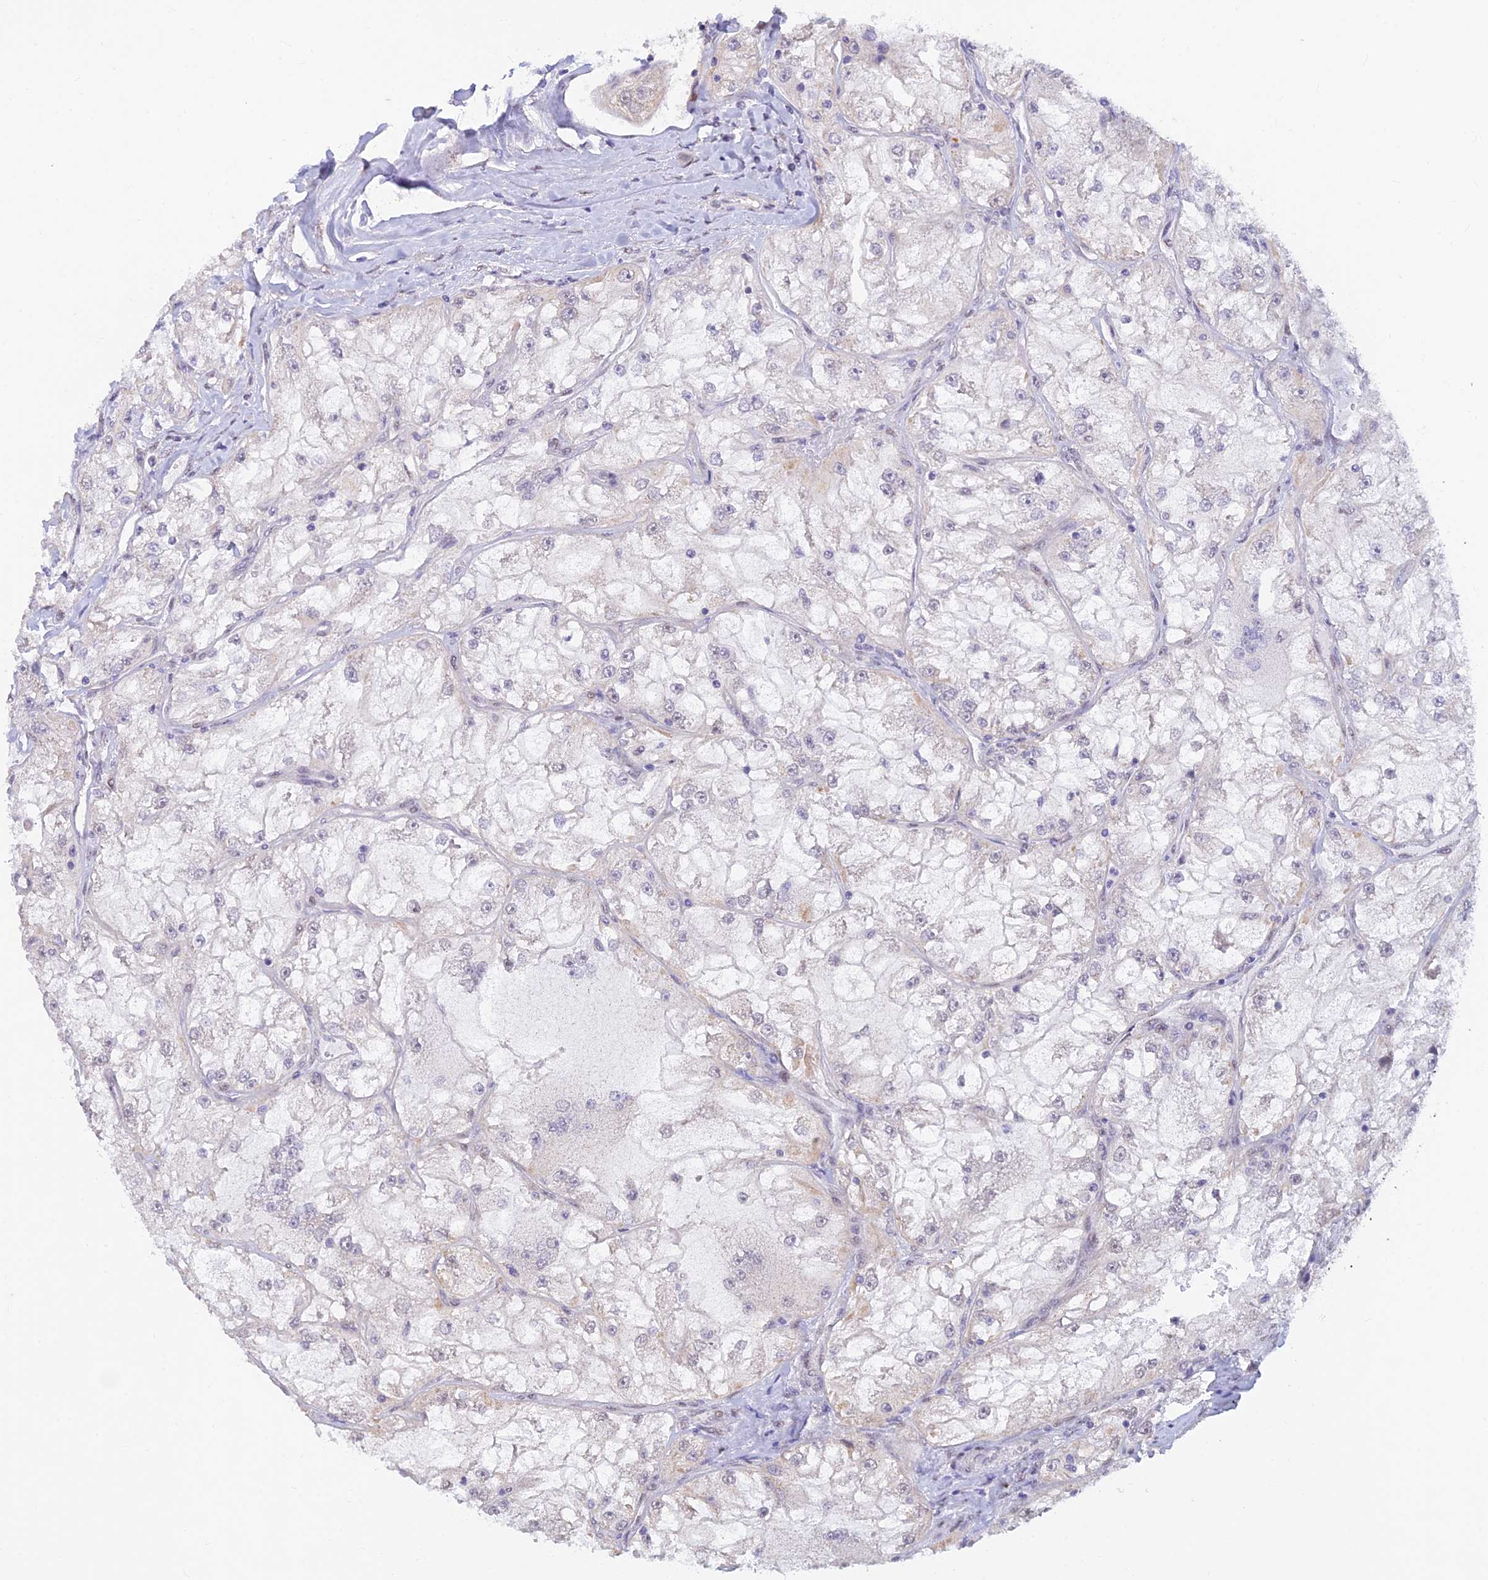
{"staining": {"intensity": "negative", "quantity": "none", "location": "none"}, "tissue": "renal cancer", "cell_type": "Tumor cells", "image_type": "cancer", "snomed": [{"axis": "morphology", "description": "Adenocarcinoma, NOS"}, {"axis": "topography", "description": "Kidney"}], "caption": "Immunohistochemistry photomicrograph of human renal cancer stained for a protein (brown), which exhibits no expression in tumor cells.", "gene": "INKA1", "patient": {"sex": "female", "age": 72}}